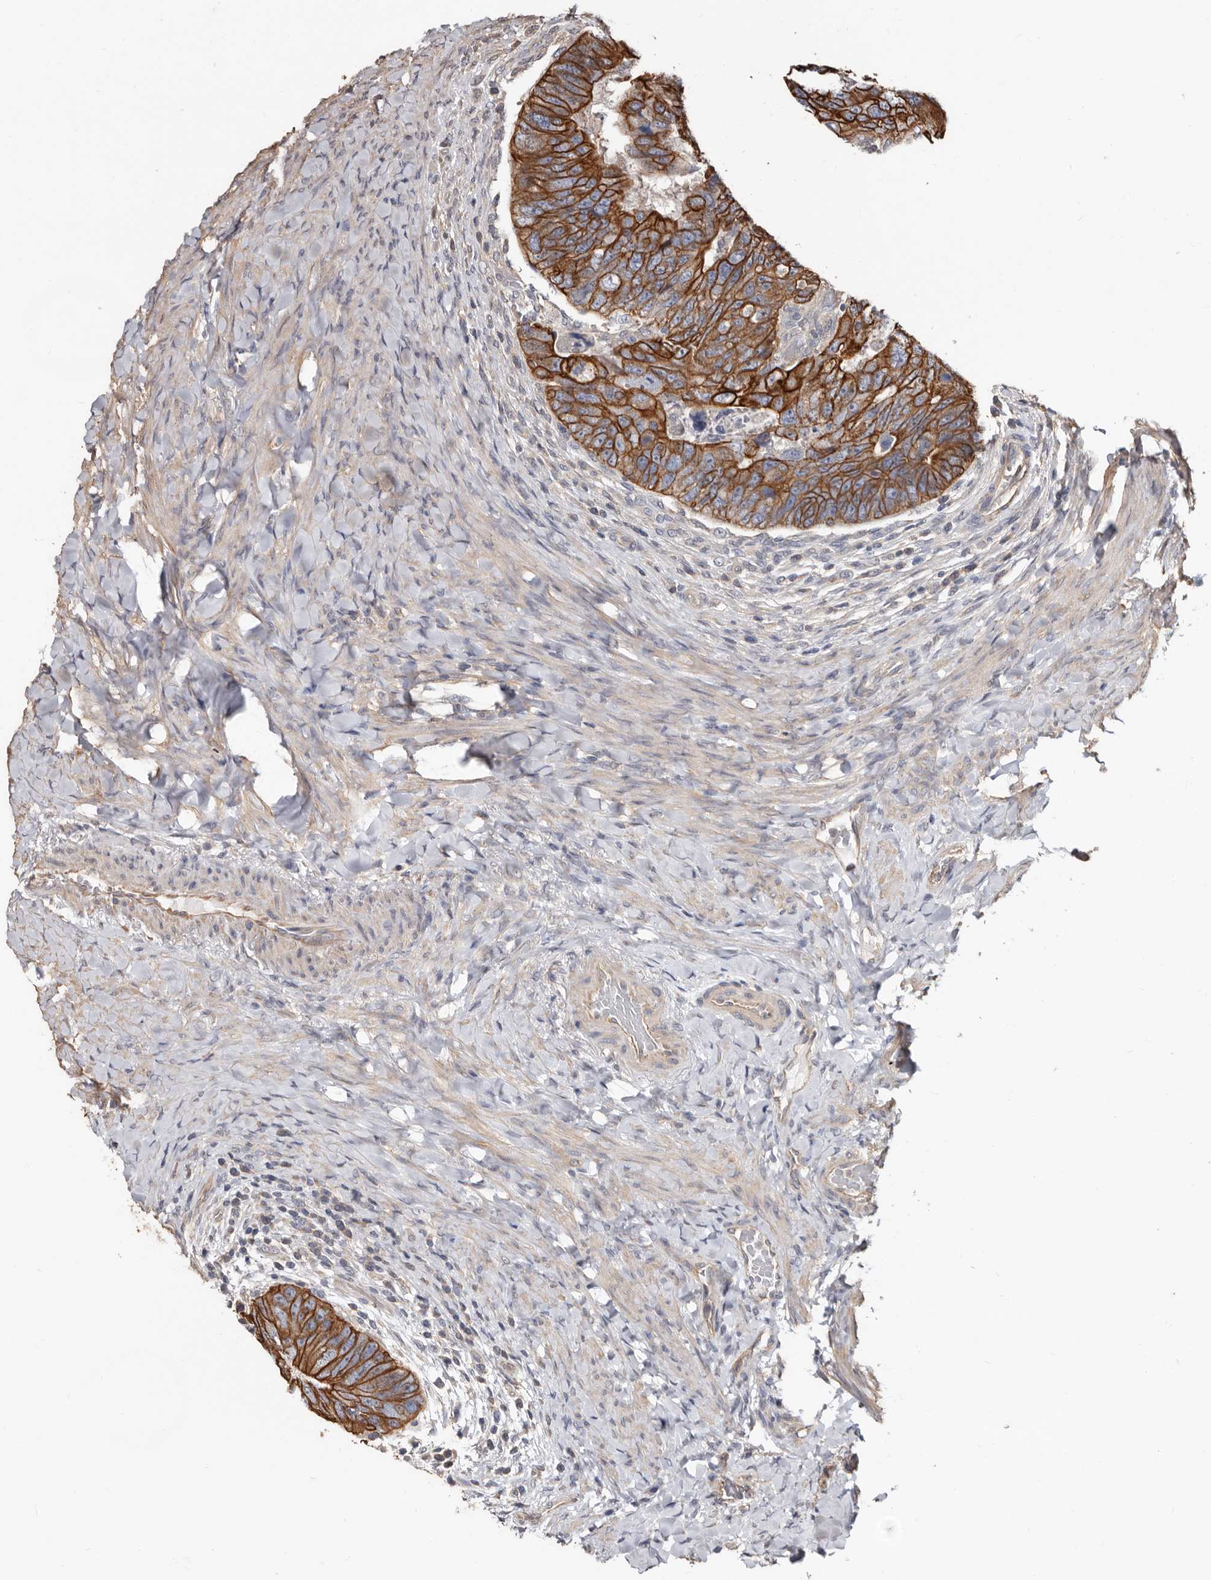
{"staining": {"intensity": "strong", "quantity": ">75%", "location": "cytoplasmic/membranous"}, "tissue": "colorectal cancer", "cell_type": "Tumor cells", "image_type": "cancer", "snomed": [{"axis": "morphology", "description": "Adenocarcinoma, NOS"}, {"axis": "topography", "description": "Rectum"}], "caption": "Protein expression by IHC reveals strong cytoplasmic/membranous staining in approximately >75% of tumor cells in colorectal cancer (adenocarcinoma).", "gene": "MRPL18", "patient": {"sex": "male", "age": 59}}